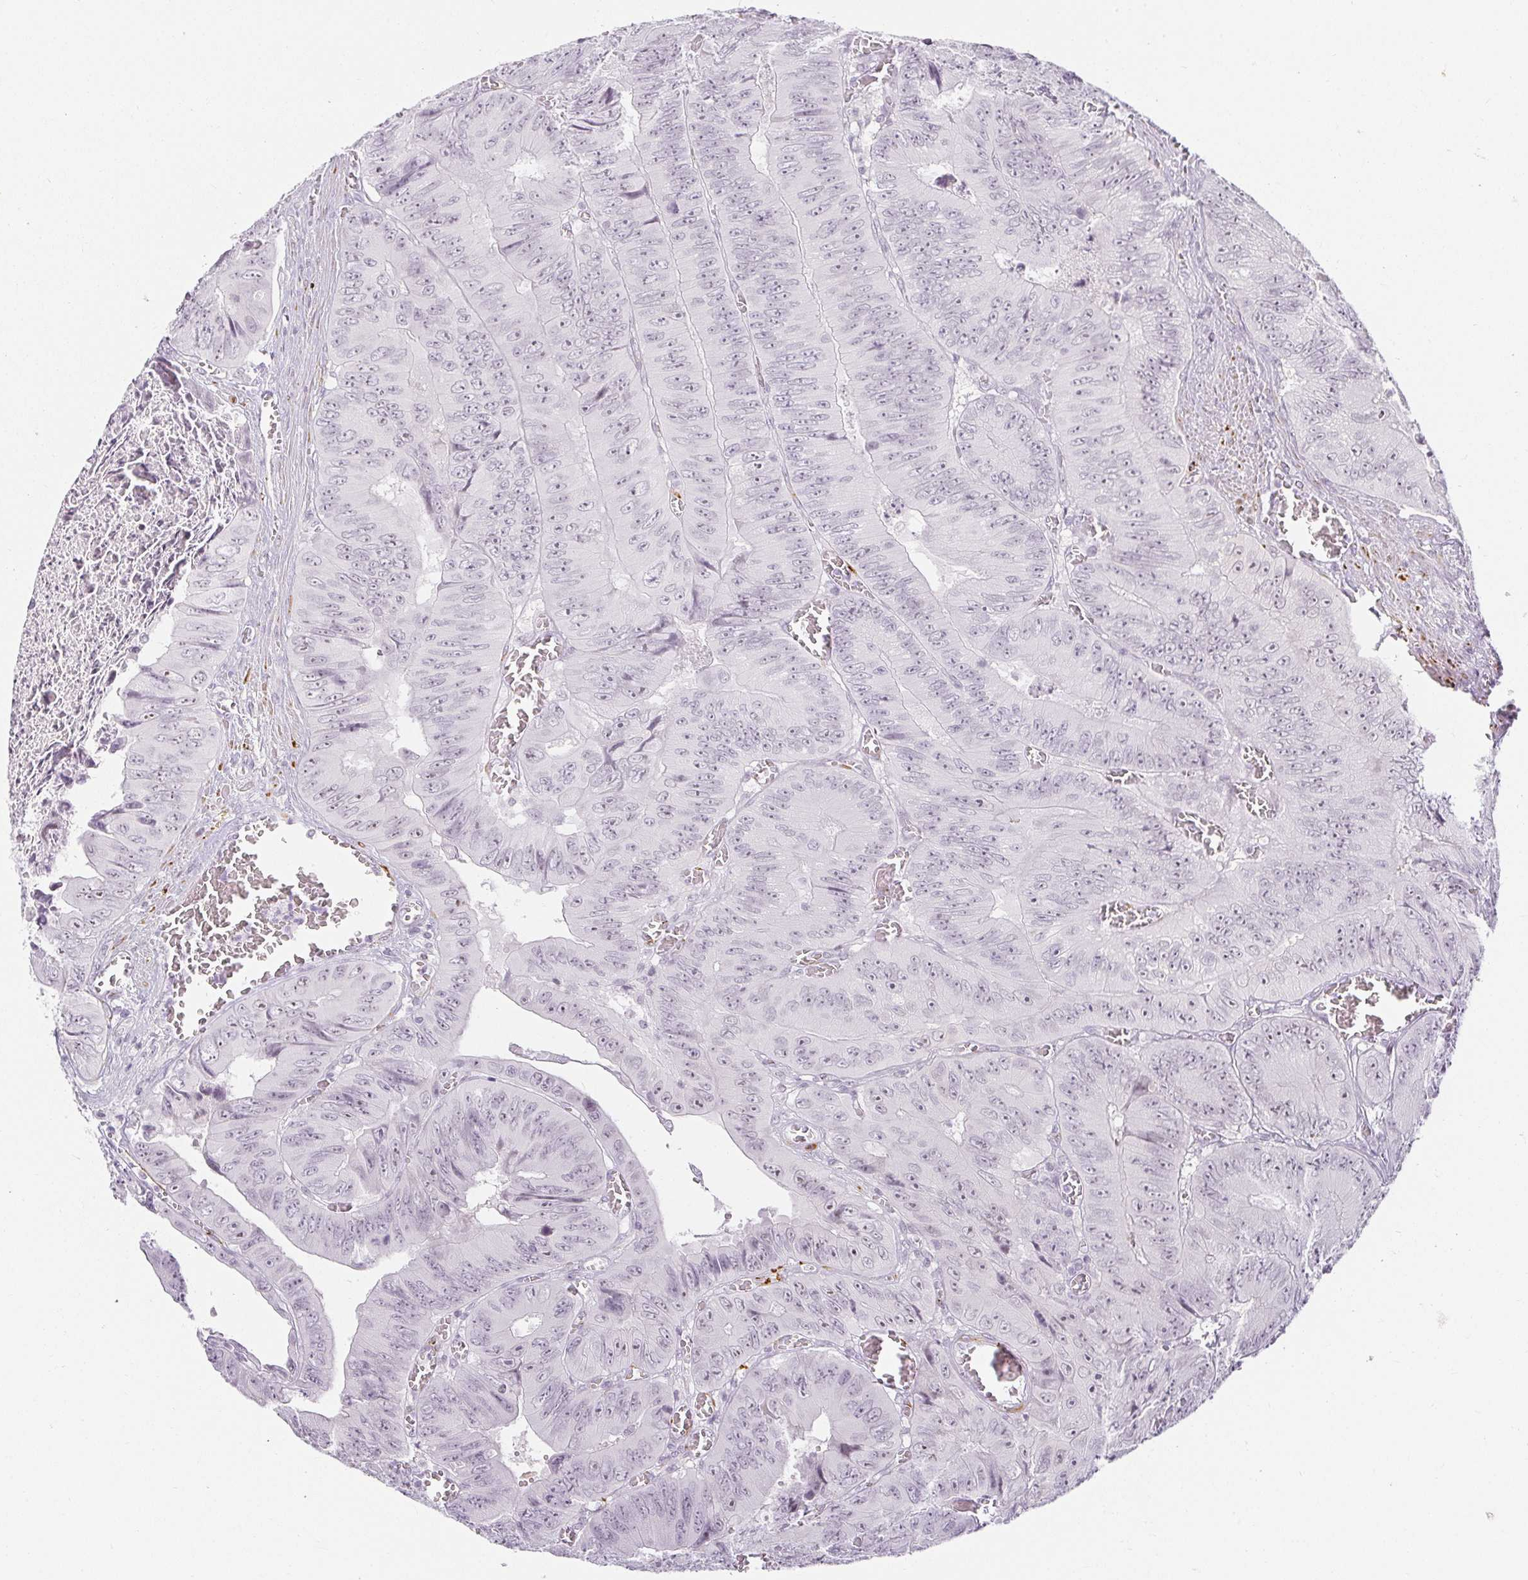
{"staining": {"intensity": "negative", "quantity": "none", "location": "none"}, "tissue": "colorectal cancer", "cell_type": "Tumor cells", "image_type": "cancer", "snomed": [{"axis": "morphology", "description": "Adenocarcinoma, NOS"}, {"axis": "topography", "description": "Colon"}], "caption": "Colorectal cancer (adenocarcinoma) was stained to show a protein in brown. There is no significant staining in tumor cells.", "gene": "ACAN", "patient": {"sex": "female", "age": 84}}